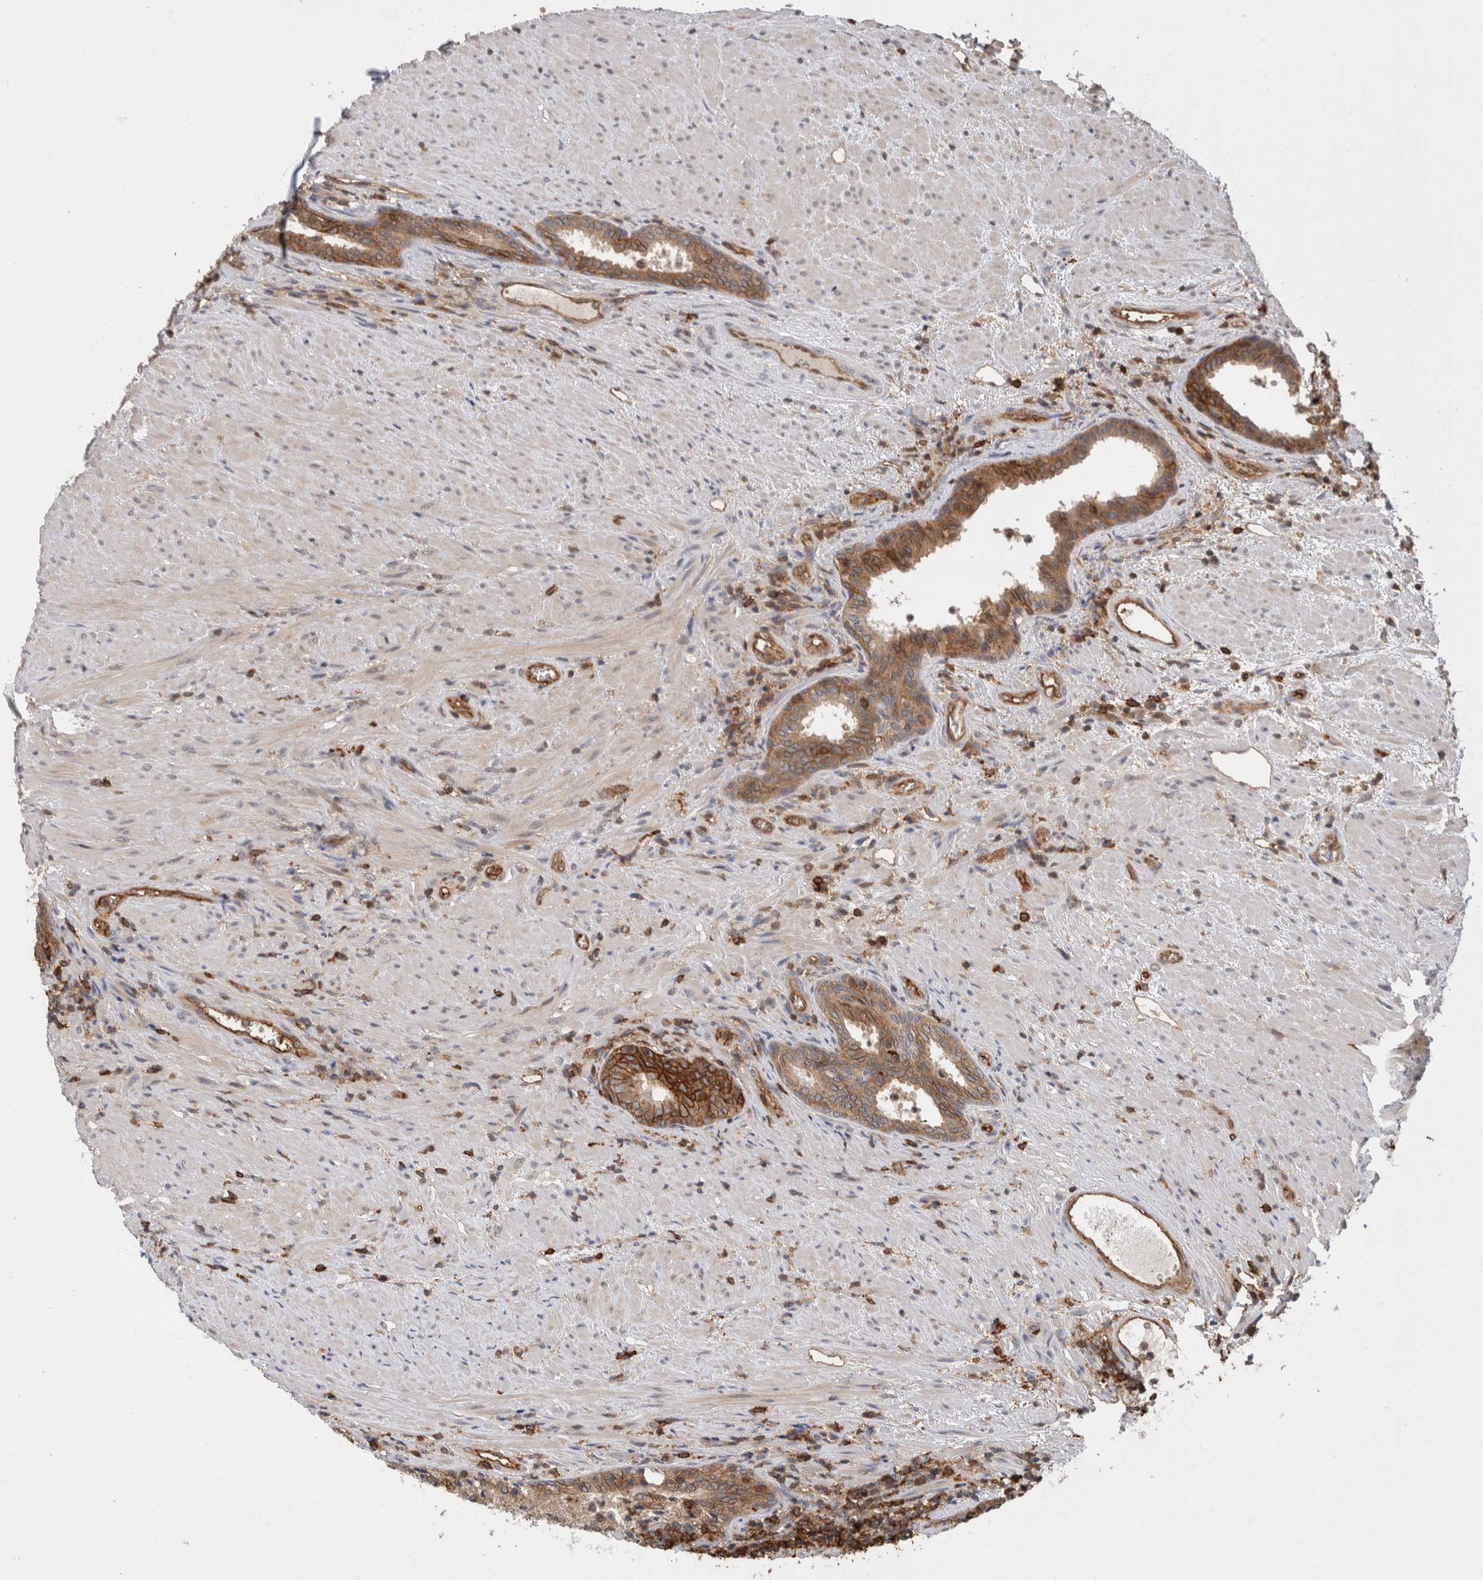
{"staining": {"intensity": "moderate", "quantity": "25%-75%", "location": "cytoplasmic/membranous"}, "tissue": "prostate", "cell_type": "Glandular cells", "image_type": "normal", "snomed": [{"axis": "morphology", "description": "Normal tissue, NOS"}, {"axis": "topography", "description": "Prostate"}], "caption": "Prostate stained with DAB immunohistochemistry displays medium levels of moderate cytoplasmic/membranous expression in approximately 25%-75% of glandular cells. (DAB (3,3'-diaminobenzidine) = brown stain, brightfield microscopy at high magnification).", "gene": "PFDN4", "patient": {"sex": "male", "age": 76}}